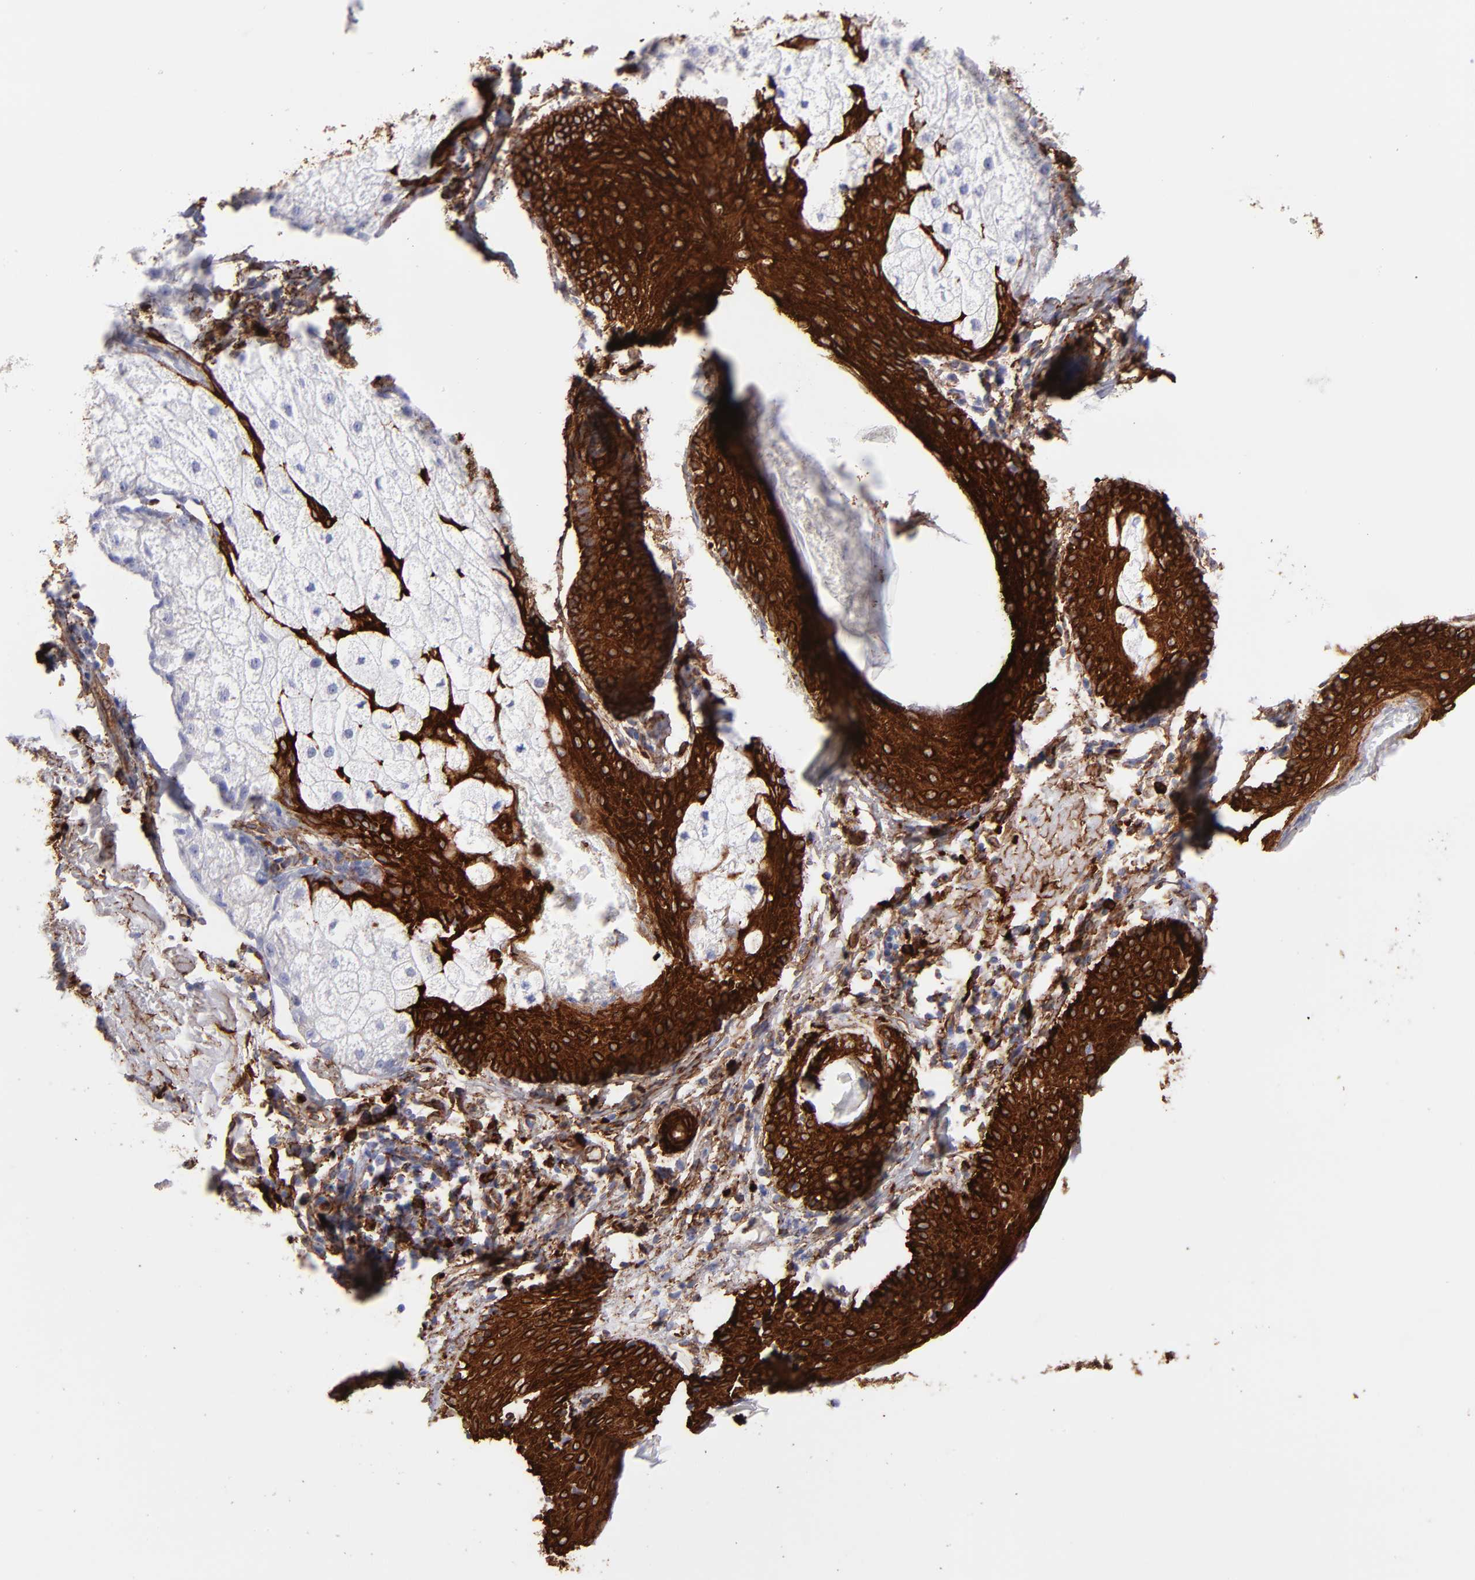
{"staining": {"intensity": "strong", "quantity": ">75%", "location": "cytoplasmic/membranous"}, "tissue": "skin cancer", "cell_type": "Tumor cells", "image_type": "cancer", "snomed": [{"axis": "morphology", "description": "Basal cell carcinoma"}, {"axis": "topography", "description": "Skin"}], "caption": "Tumor cells show strong cytoplasmic/membranous staining in about >75% of cells in skin cancer. (DAB = brown stain, brightfield microscopy at high magnification).", "gene": "AHNAK2", "patient": {"sex": "male", "age": 74}}